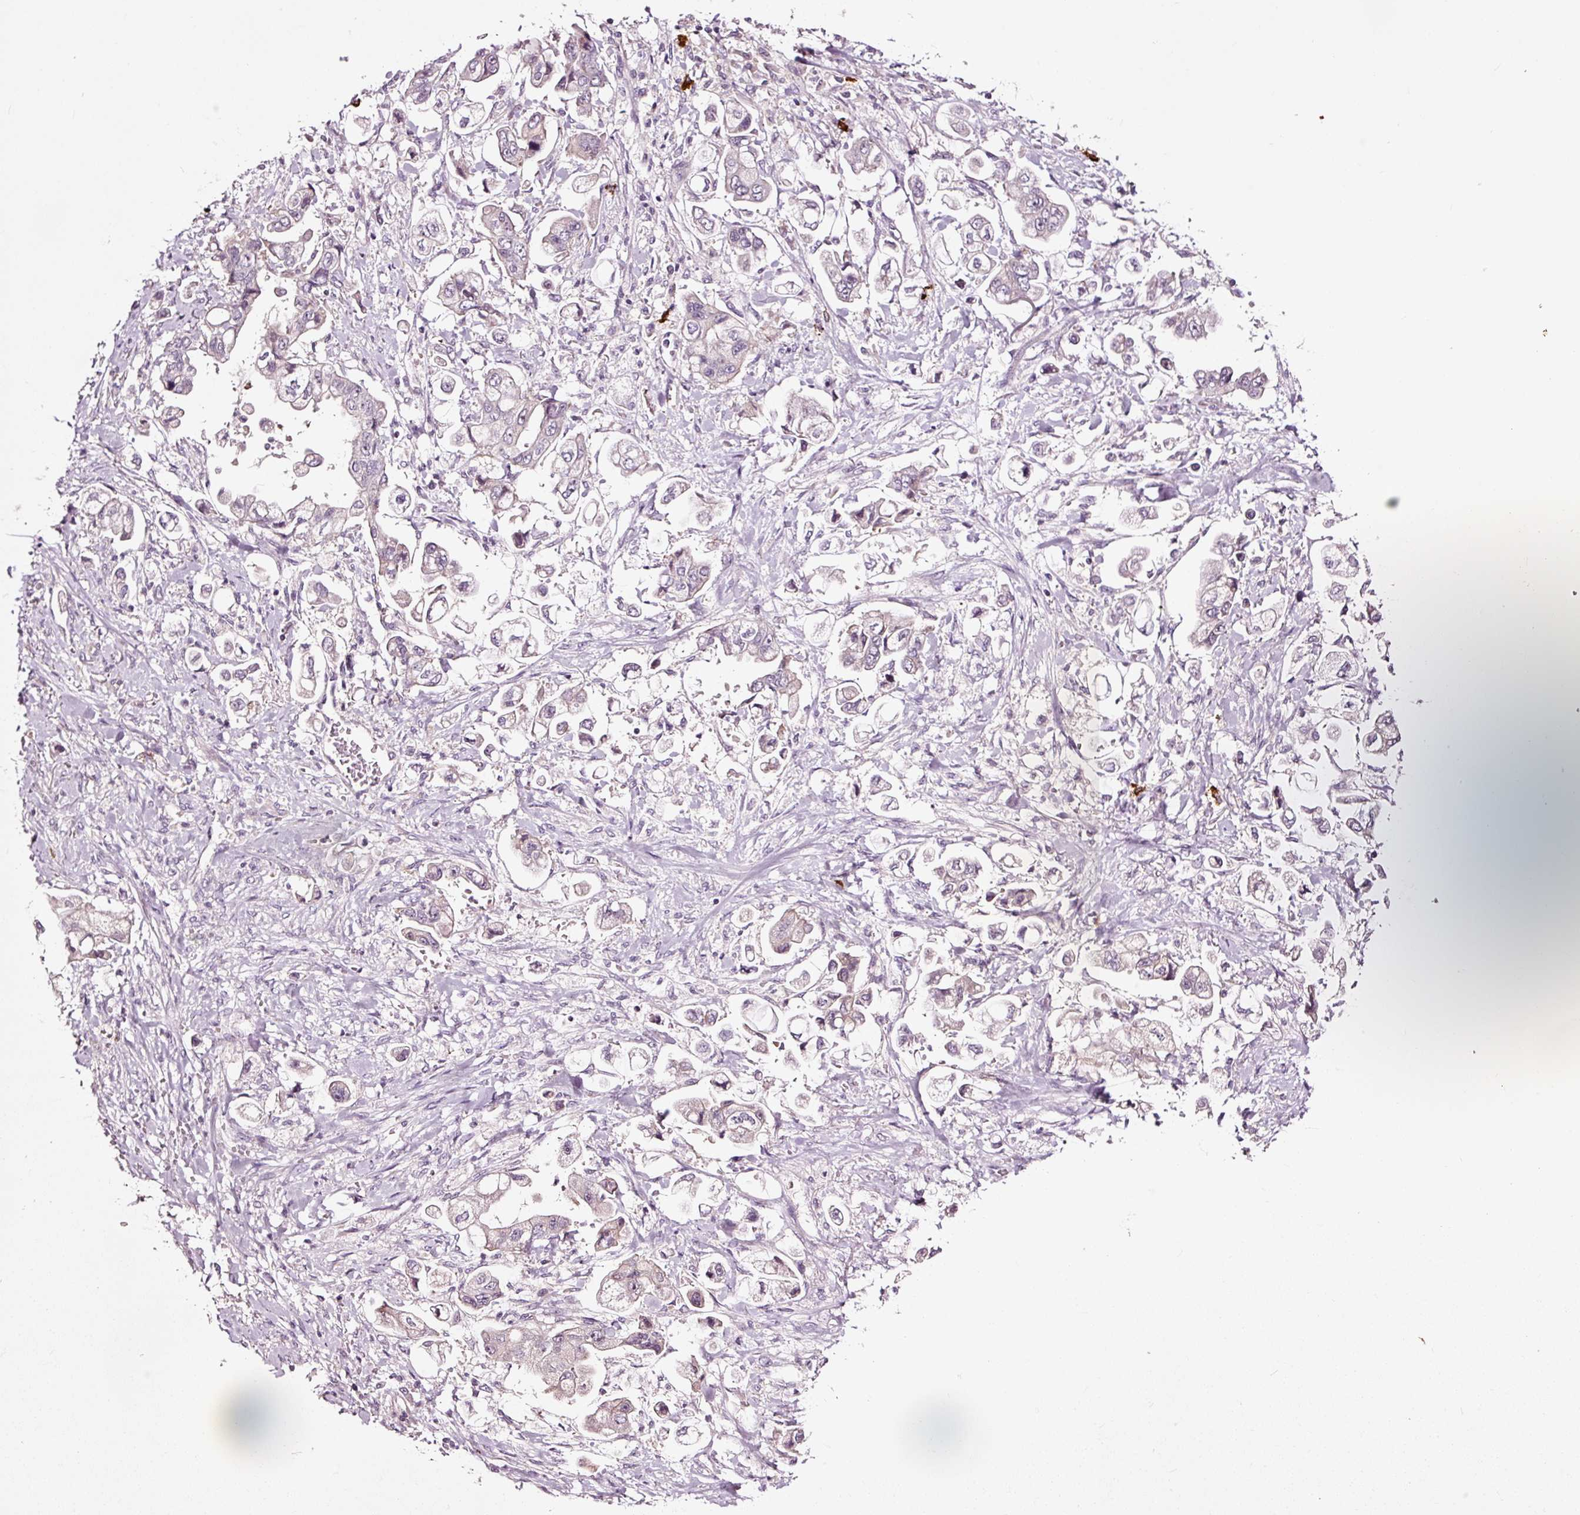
{"staining": {"intensity": "negative", "quantity": "none", "location": "none"}, "tissue": "stomach cancer", "cell_type": "Tumor cells", "image_type": "cancer", "snomed": [{"axis": "morphology", "description": "Adenocarcinoma, NOS"}, {"axis": "topography", "description": "Stomach"}], "caption": "Immunohistochemistry (IHC) of human adenocarcinoma (stomach) reveals no staining in tumor cells.", "gene": "UTP14A", "patient": {"sex": "male", "age": 62}}